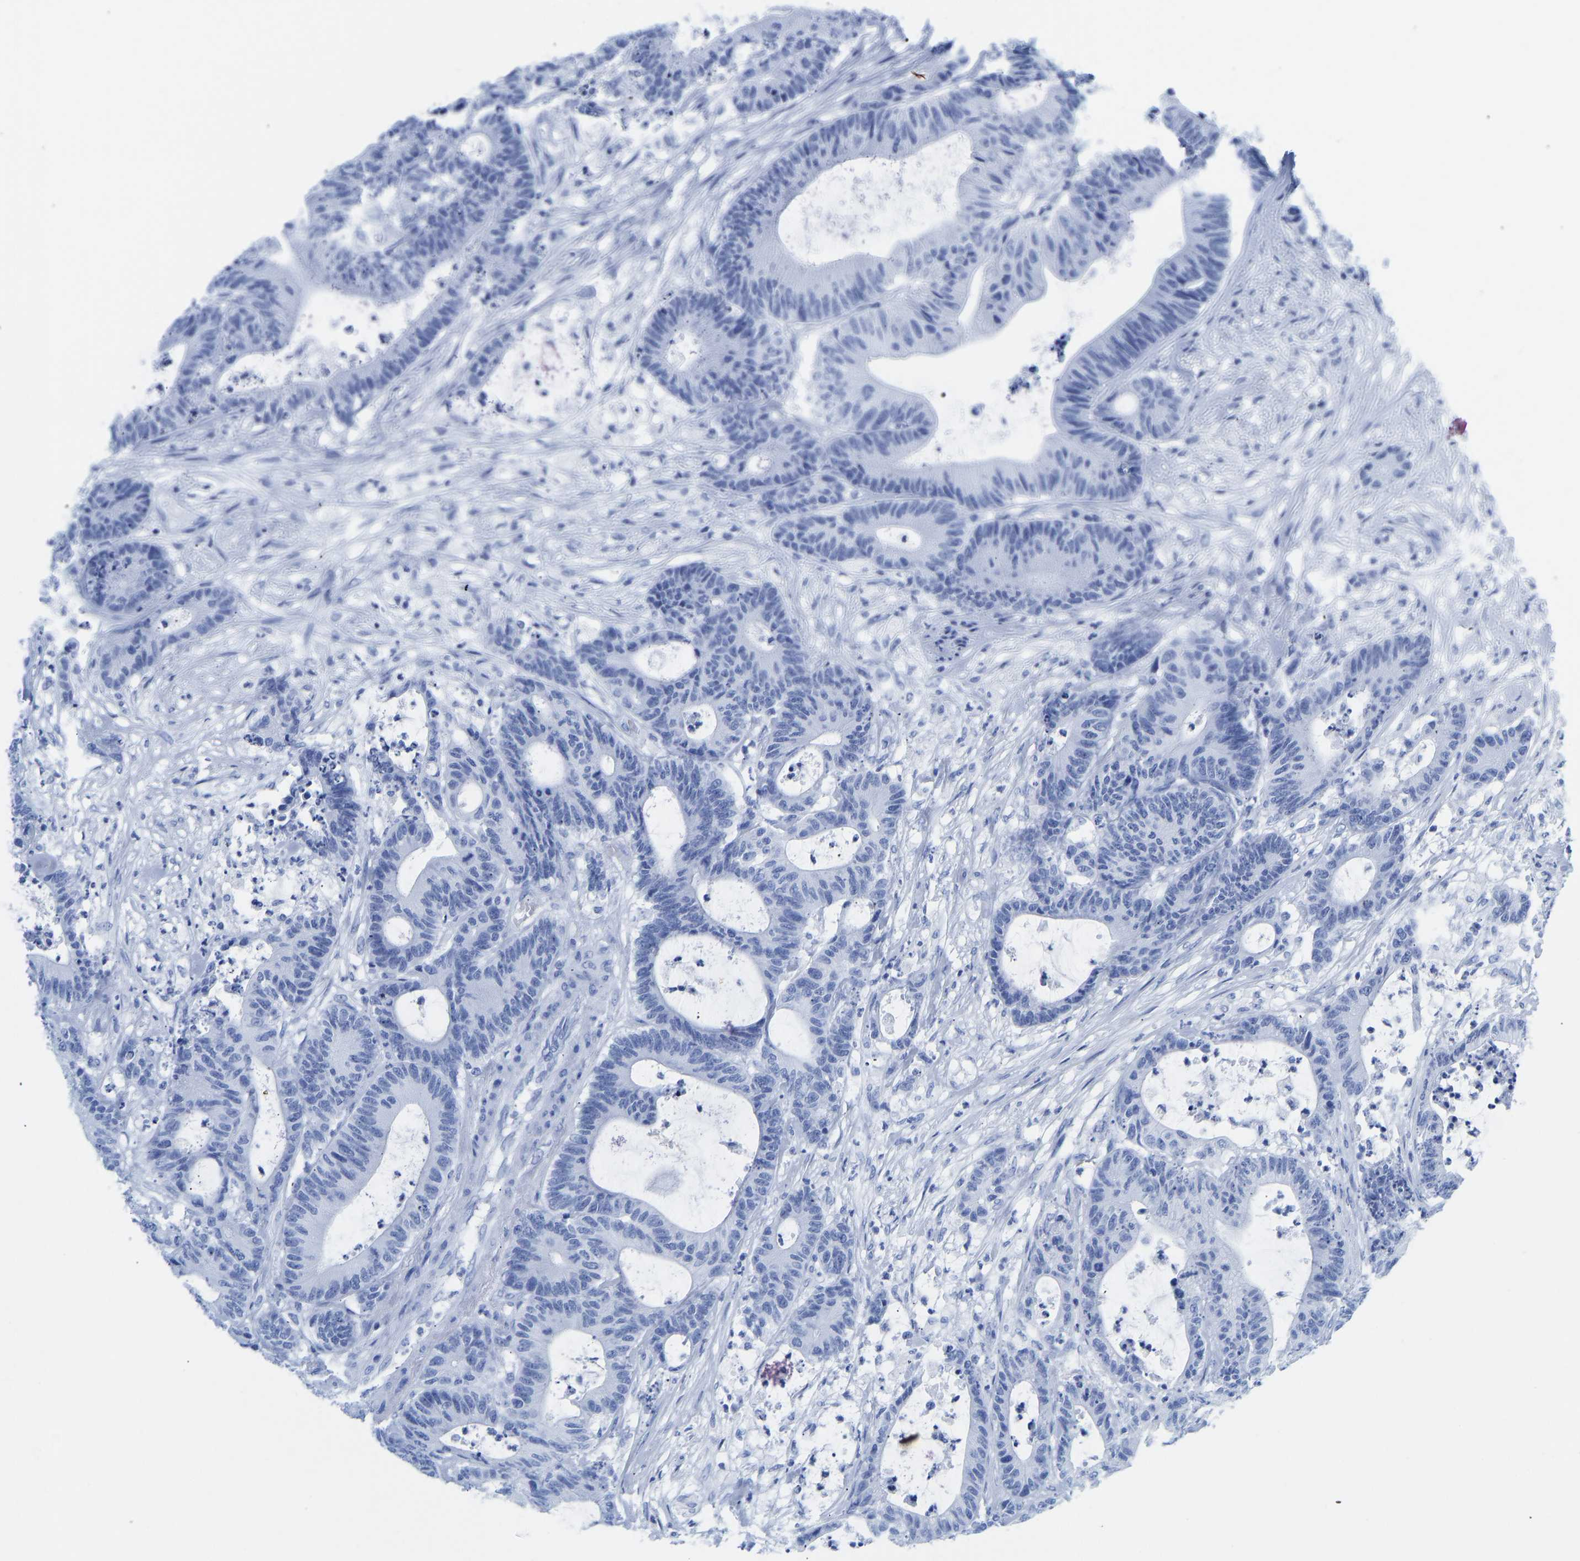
{"staining": {"intensity": "negative", "quantity": "none", "location": "none"}, "tissue": "colorectal cancer", "cell_type": "Tumor cells", "image_type": "cancer", "snomed": [{"axis": "morphology", "description": "Adenocarcinoma, NOS"}, {"axis": "topography", "description": "Colon"}], "caption": "IHC histopathology image of human adenocarcinoma (colorectal) stained for a protein (brown), which exhibits no staining in tumor cells.", "gene": "ELMO2", "patient": {"sex": "female", "age": 84}}